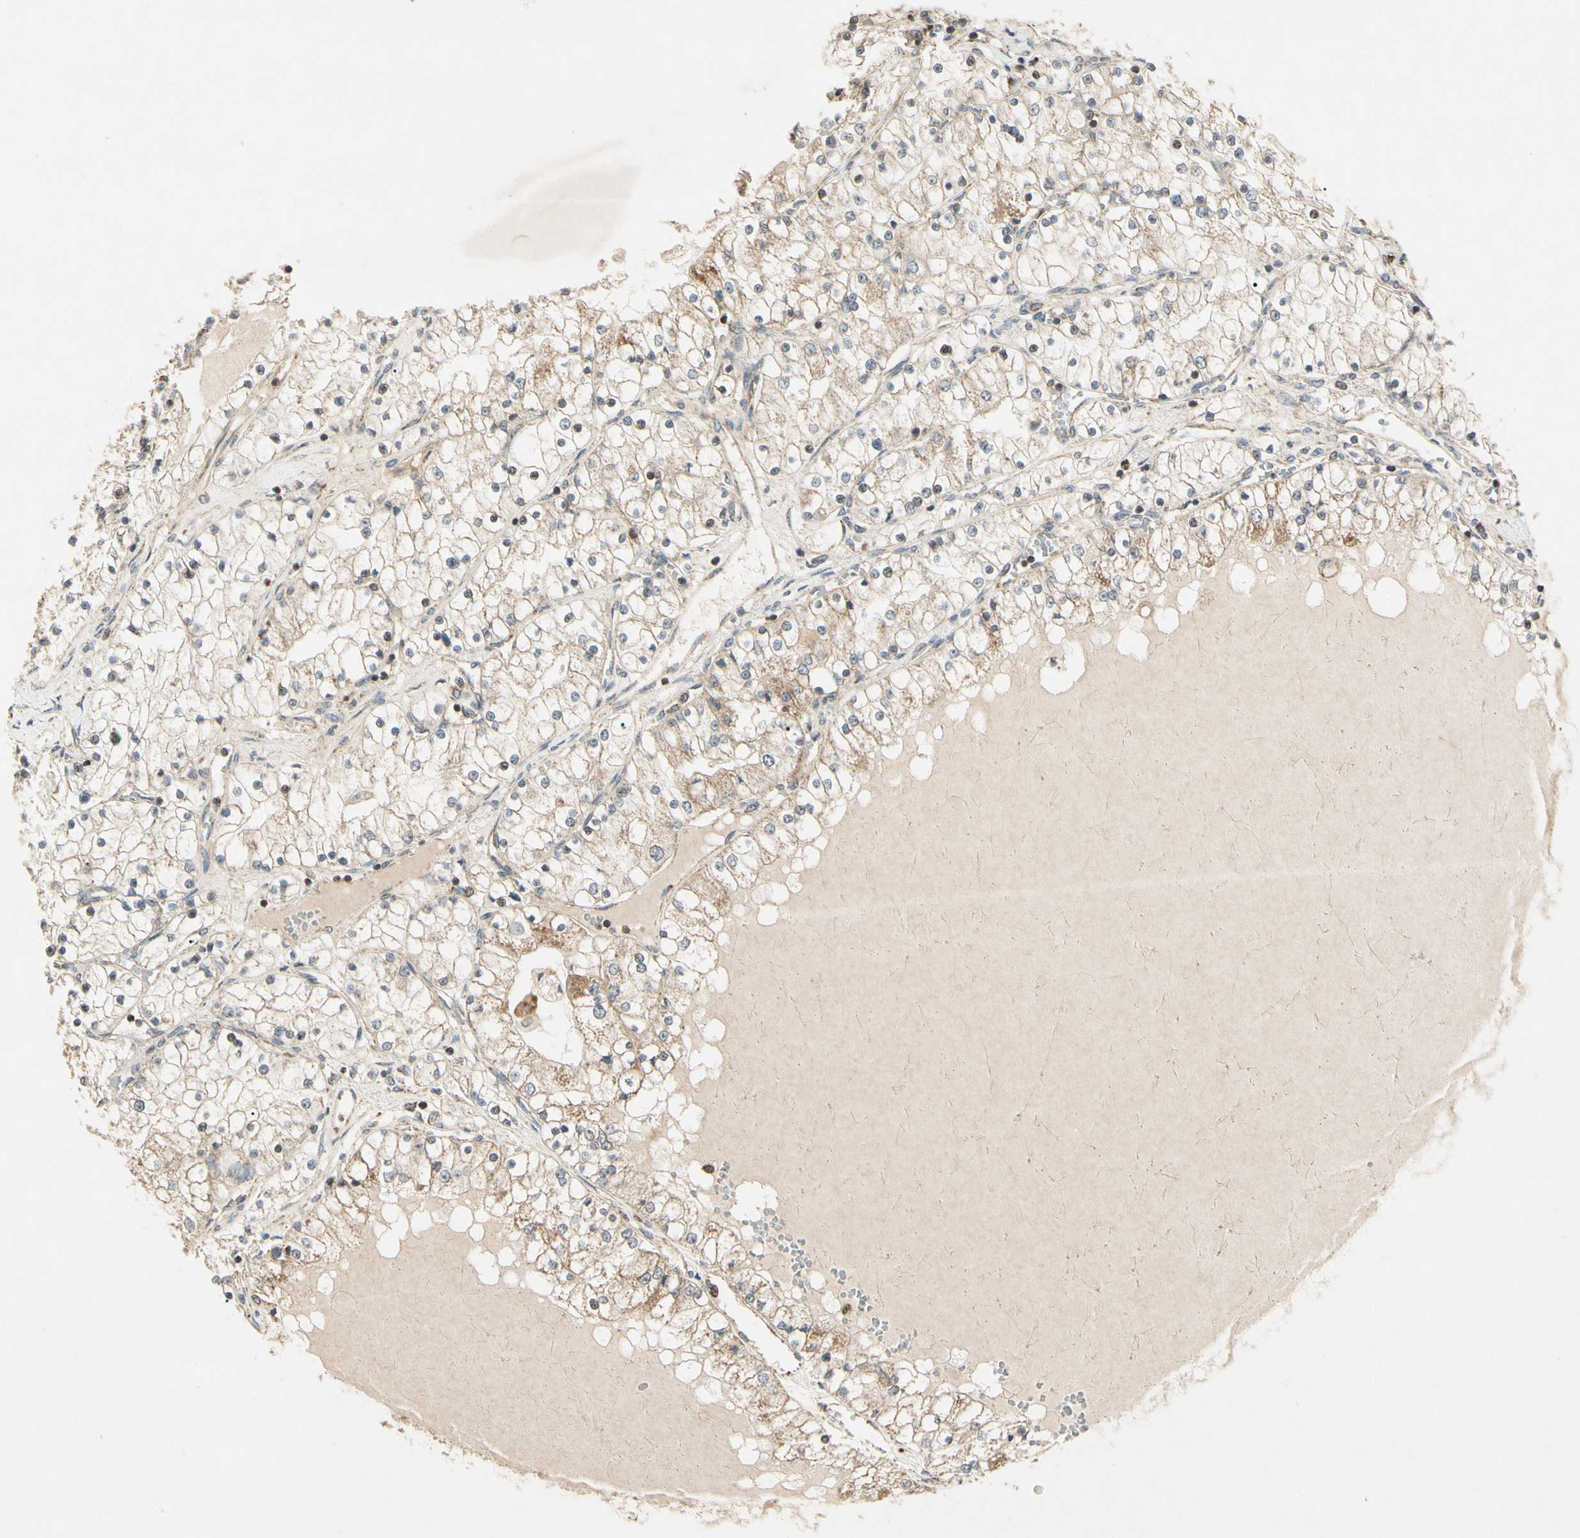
{"staining": {"intensity": "weak", "quantity": ">75%", "location": "cytoplasmic/membranous"}, "tissue": "renal cancer", "cell_type": "Tumor cells", "image_type": "cancer", "snomed": [{"axis": "morphology", "description": "Adenocarcinoma, NOS"}, {"axis": "topography", "description": "Kidney"}], "caption": "Renal cancer tissue exhibits weak cytoplasmic/membranous positivity in about >75% of tumor cells, visualized by immunohistochemistry.", "gene": "PRDX5", "patient": {"sex": "male", "age": 68}}